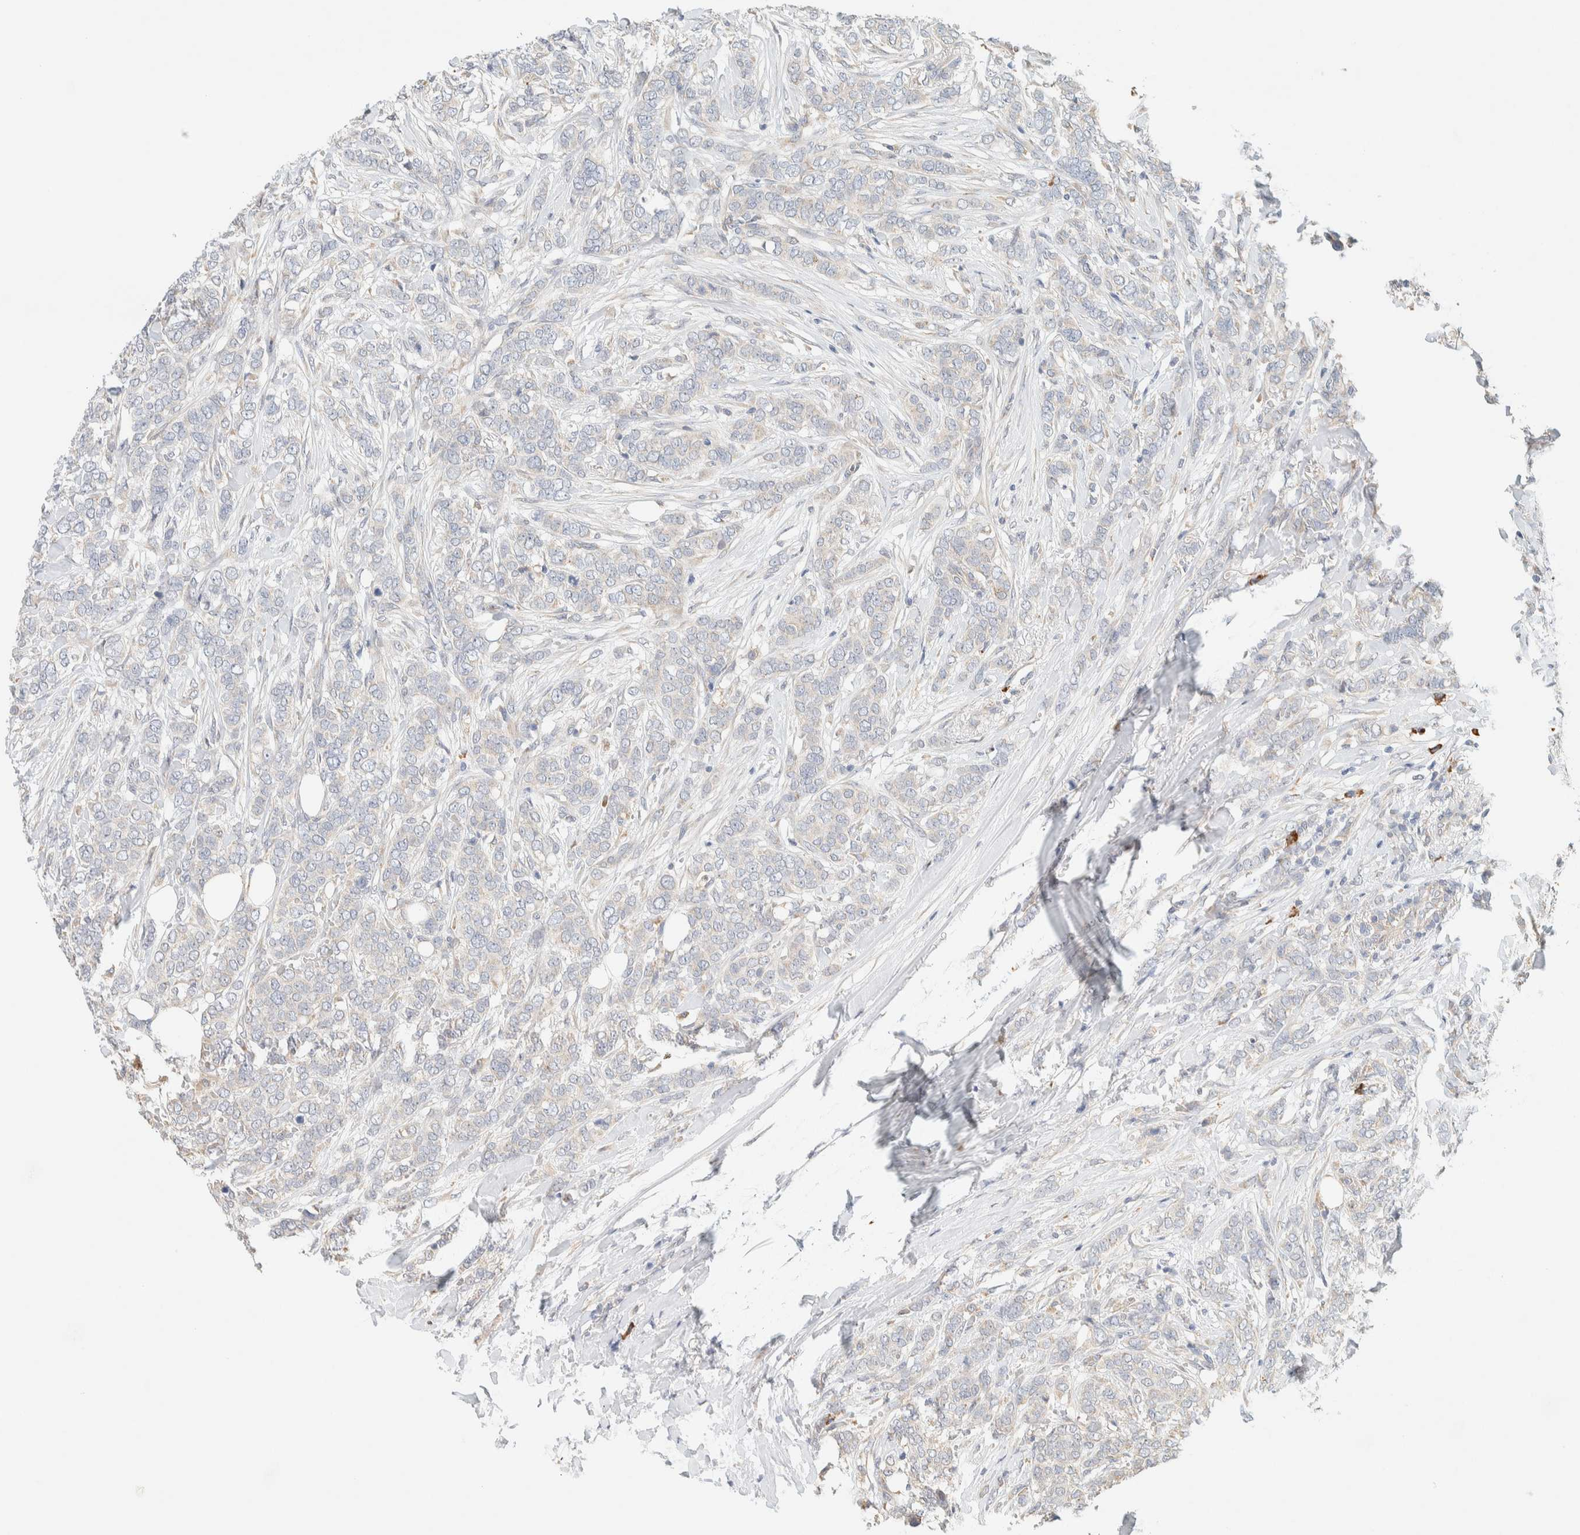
{"staining": {"intensity": "negative", "quantity": "none", "location": "none"}, "tissue": "breast cancer", "cell_type": "Tumor cells", "image_type": "cancer", "snomed": [{"axis": "morphology", "description": "Lobular carcinoma"}, {"axis": "topography", "description": "Skin"}, {"axis": "topography", "description": "Breast"}], "caption": "The micrograph demonstrates no staining of tumor cells in breast lobular carcinoma.", "gene": "TTC3", "patient": {"sex": "female", "age": 46}}